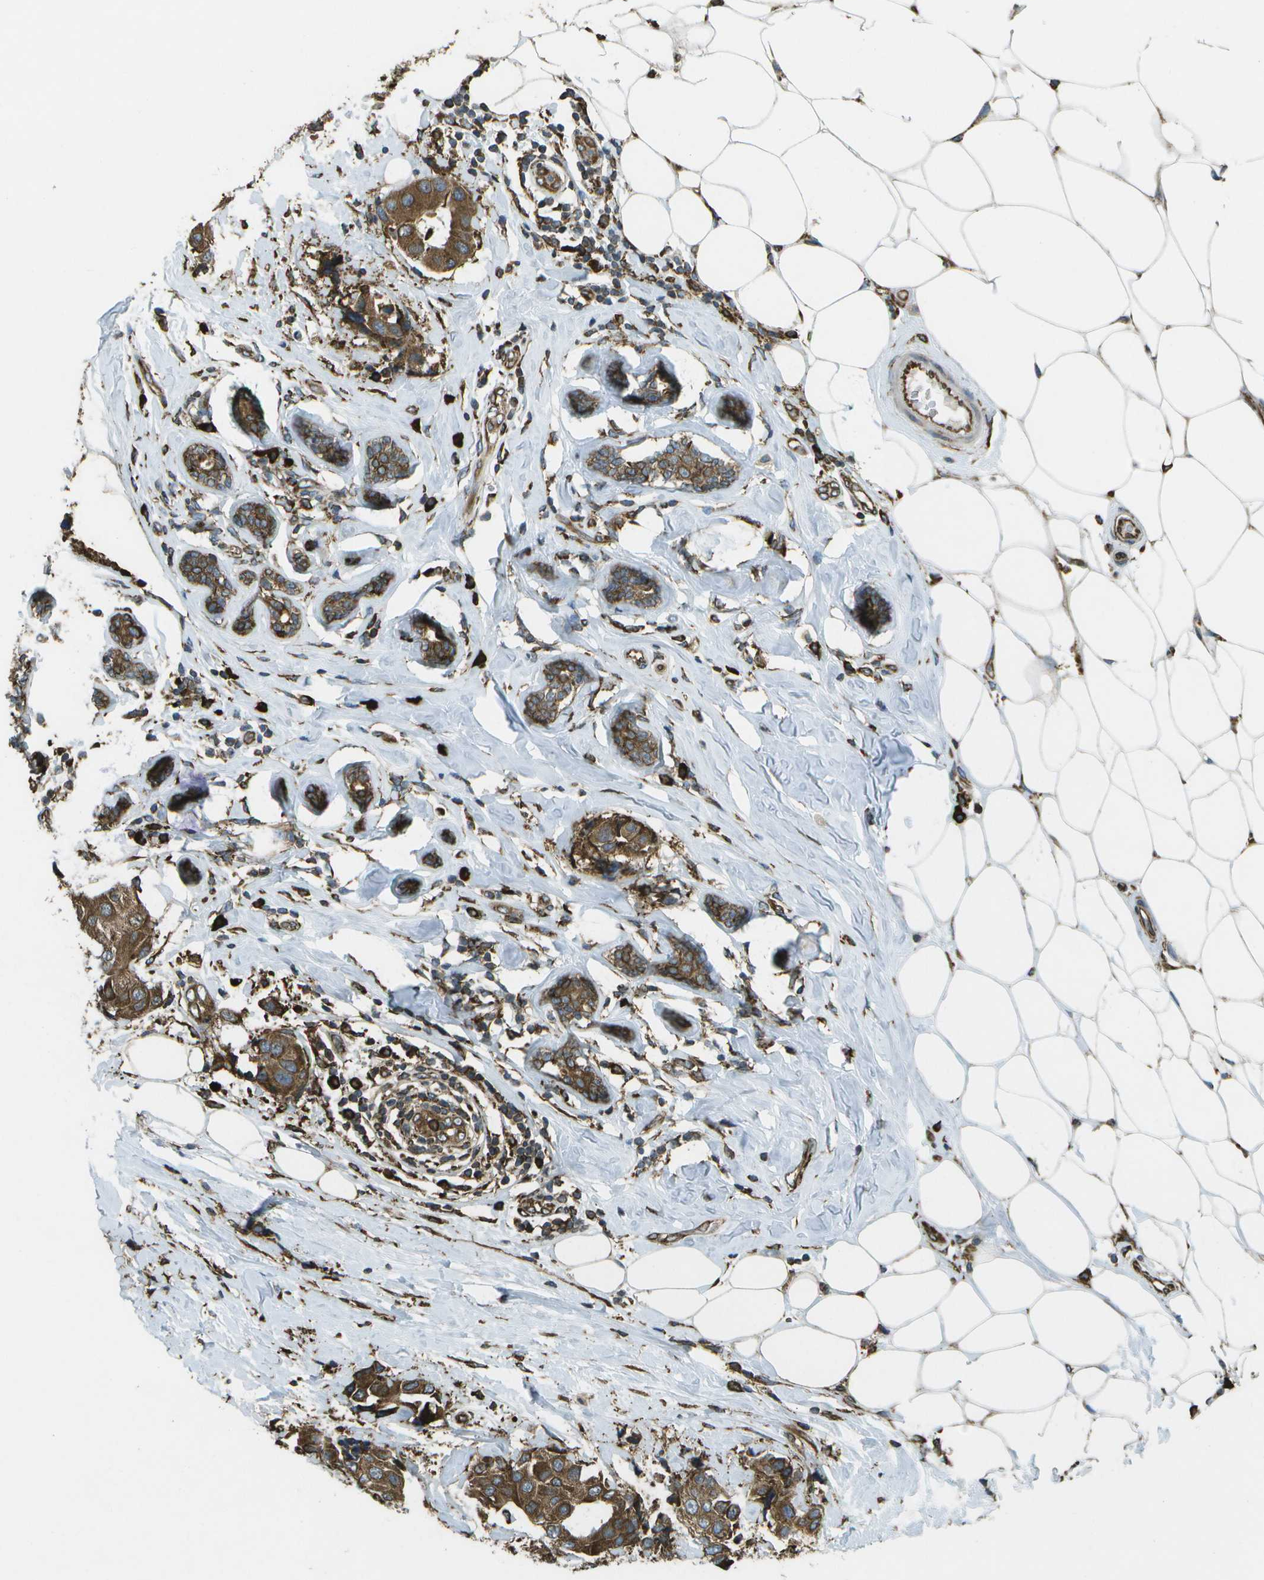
{"staining": {"intensity": "moderate", "quantity": ">75%", "location": "cytoplasmic/membranous"}, "tissue": "breast cancer", "cell_type": "Tumor cells", "image_type": "cancer", "snomed": [{"axis": "morphology", "description": "Normal tissue, NOS"}, {"axis": "morphology", "description": "Duct carcinoma"}, {"axis": "topography", "description": "Breast"}], "caption": "The immunohistochemical stain labels moderate cytoplasmic/membranous expression in tumor cells of intraductal carcinoma (breast) tissue.", "gene": "PDIA4", "patient": {"sex": "female", "age": 39}}